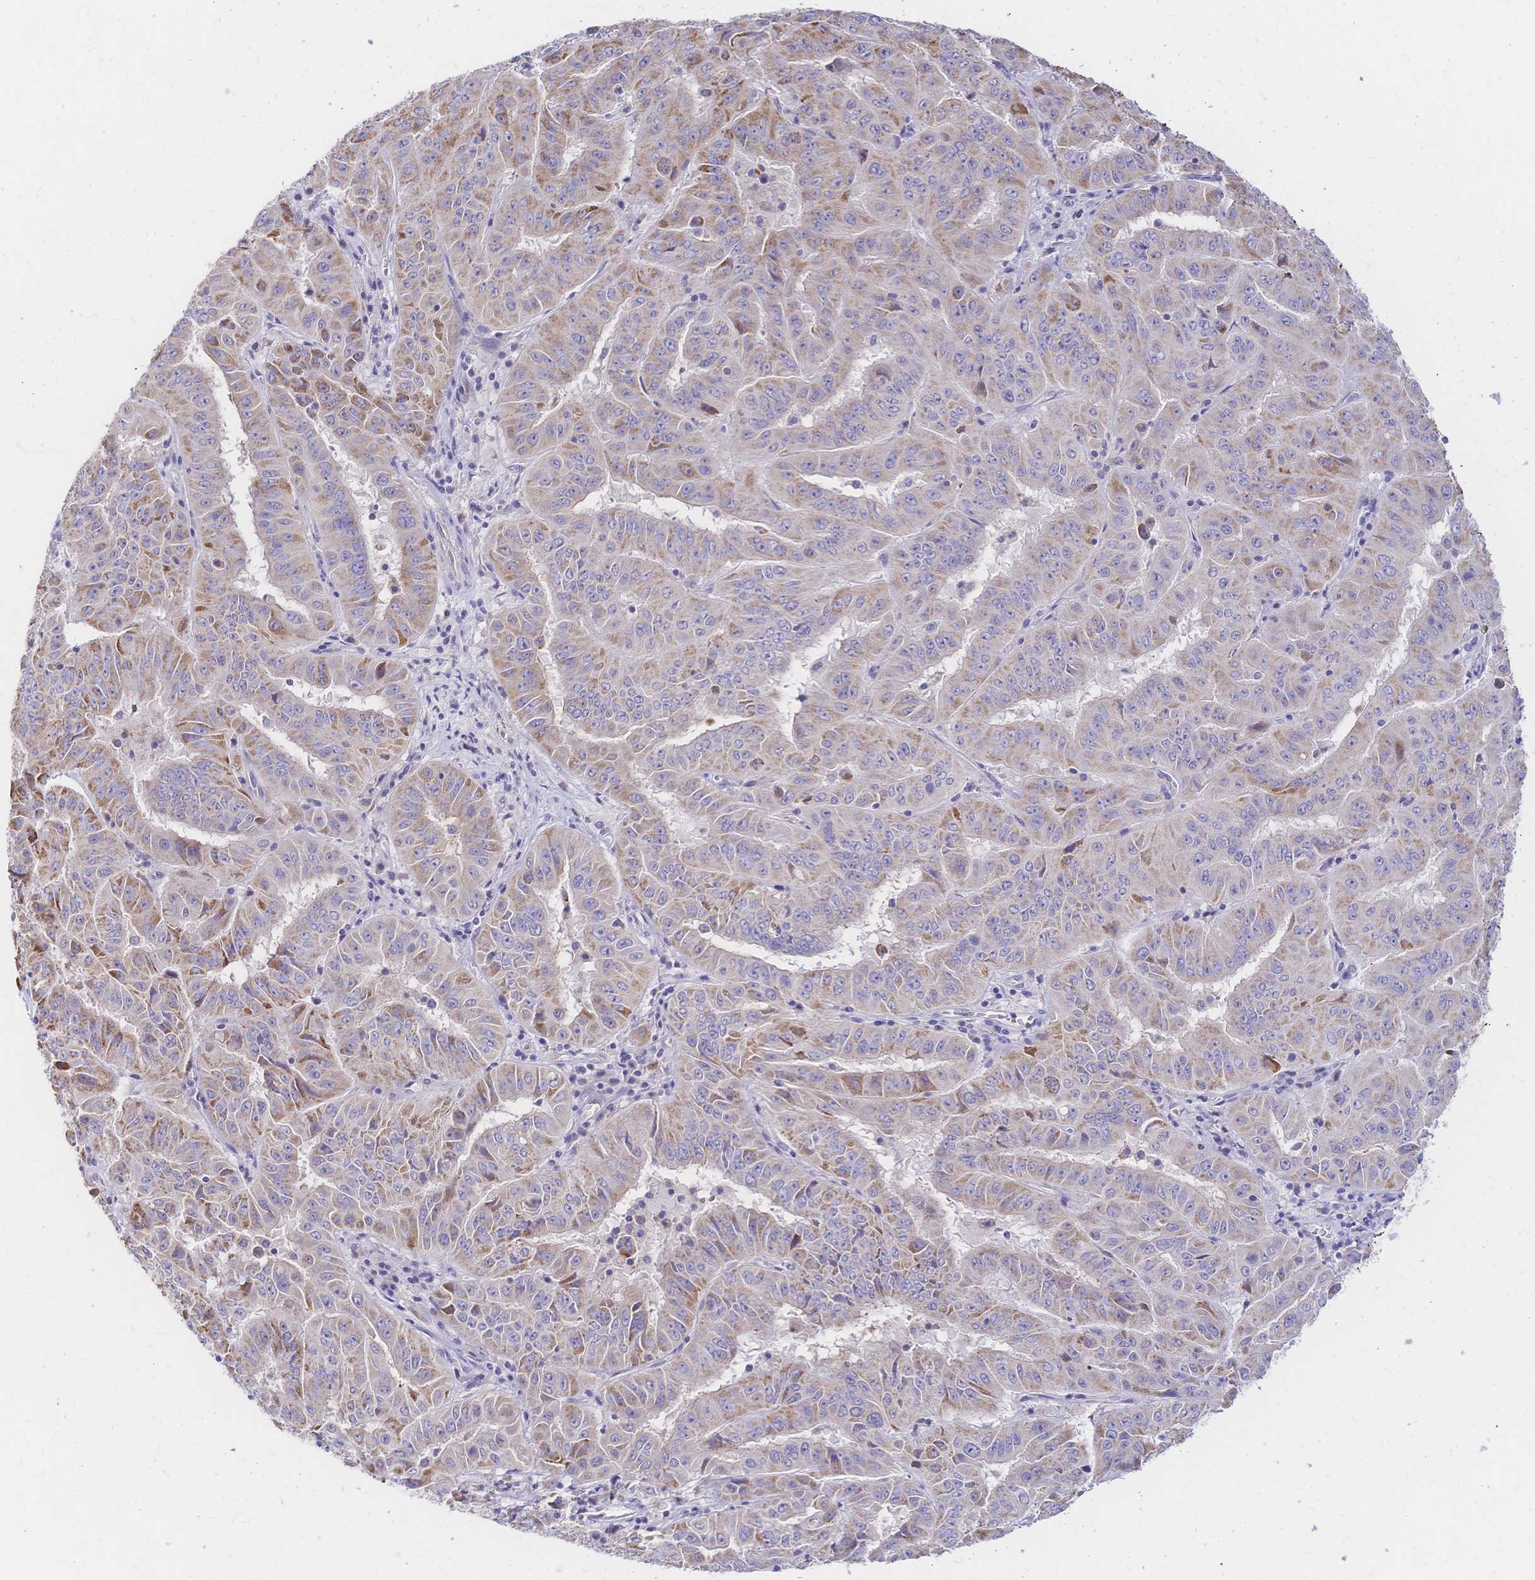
{"staining": {"intensity": "moderate", "quantity": "25%-75%", "location": "cytoplasmic/membranous"}, "tissue": "pancreatic cancer", "cell_type": "Tumor cells", "image_type": "cancer", "snomed": [{"axis": "morphology", "description": "Adenocarcinoma, NOS"}, {"axis": "topography", "description": "Pancreas"}], "caption": "Immunohistochemistry histopathology image of human pancreatic cancer (adenocarcinoma) stained for a protein (brown), which reveals medium levels of moderate cytoplasmic/membranous positivity in approximately 25%-75% of tumor cells.", "gene": "CLEC18B", "patient": {"sex": "male", "age": 63}}